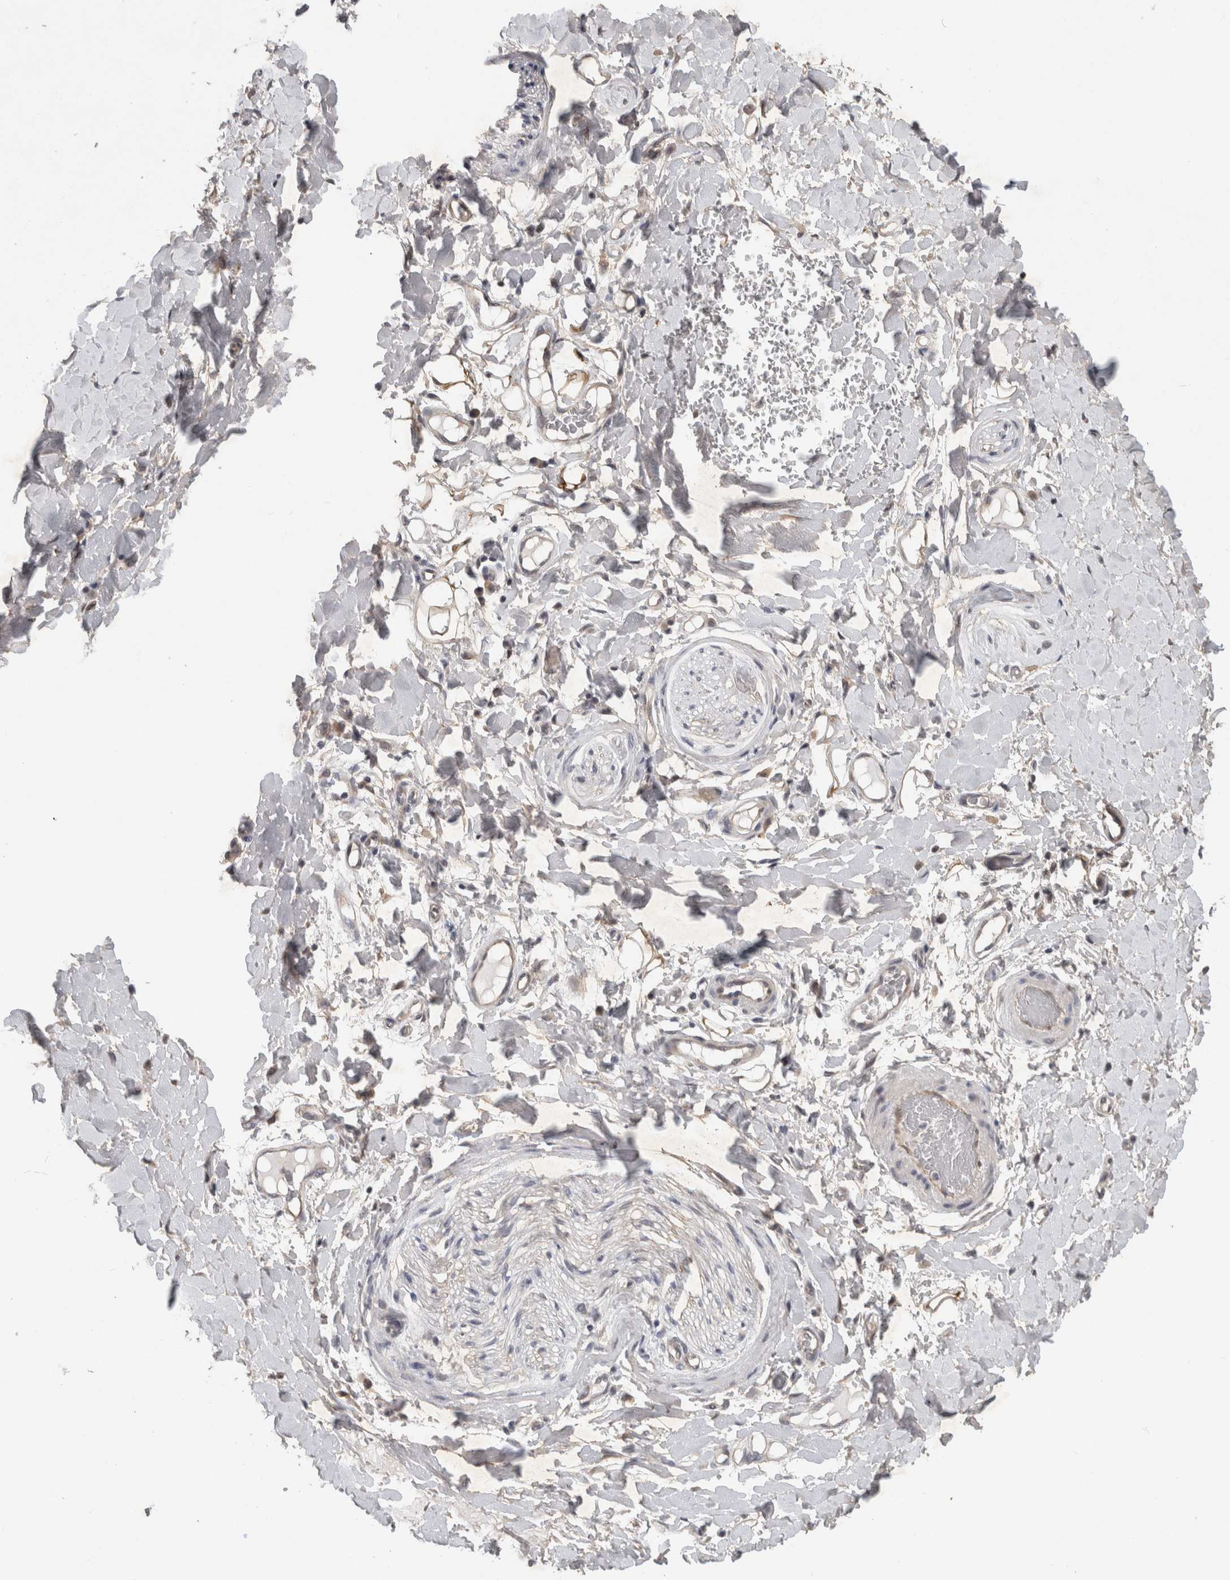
{"staining": {"intensity": "negative", "quantity": "none", "location": "none"}, "tissue": "adipose tissue", "cell_type": "Adipocytes", "image_type": "normal", "snomed": [{"axis": "morphology", "description": "Normal tissue, NOS"}, {"axis": "morphology", "description": "Adenocarcinoma, NOS"}, {"axis": "topography", "description": "Esophagus"}], "caption": "DAB (3,3'-diaminobenzidine) immunohistochemical staining of unremarkable human adipose tissue displays no significant positivity in adipocytes.", "gene": "RHPN1", "patient": {"sex": "male", "age": 62}}